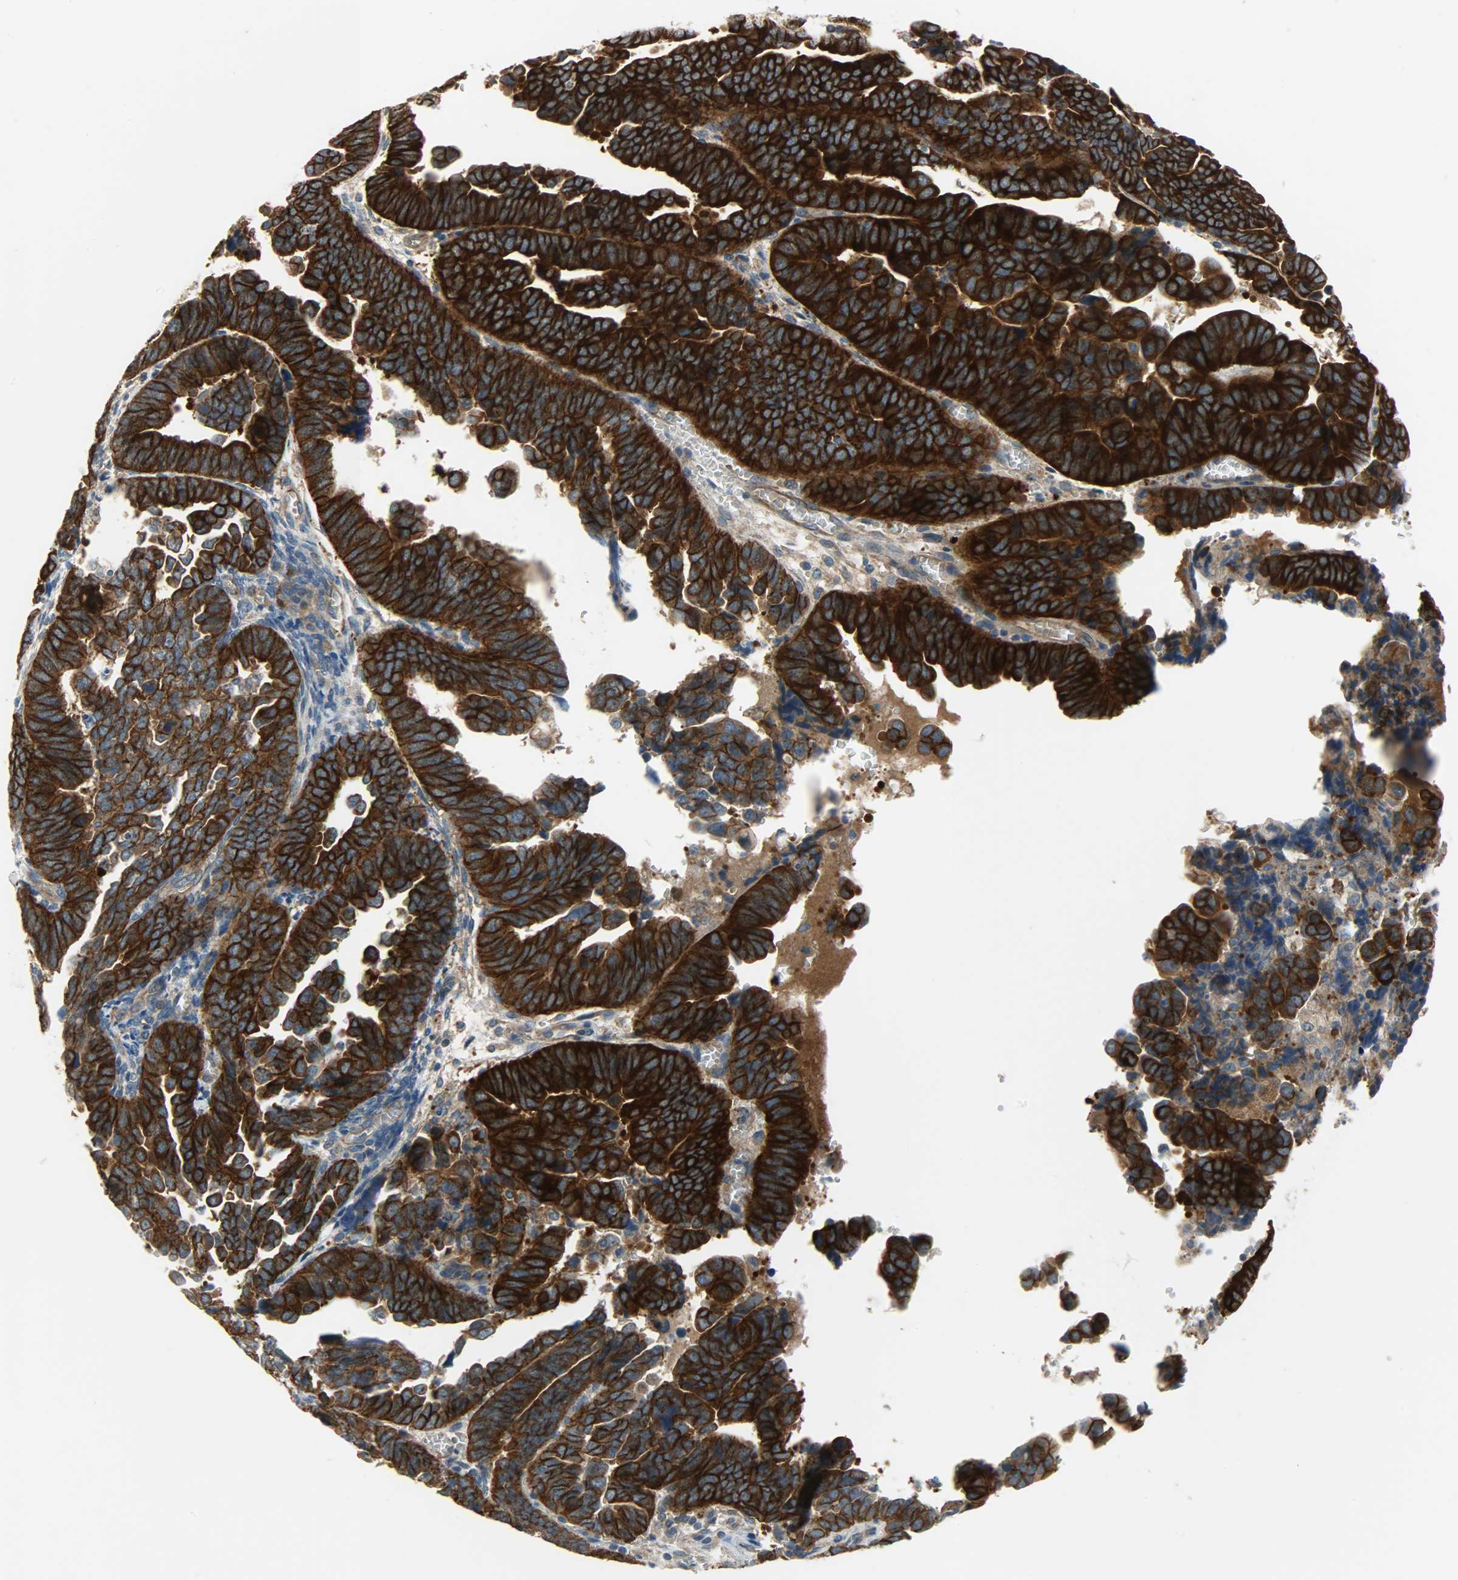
{"staining": {"intensity": "strong", "quantity": ">75%", "location": "cytoplasmic/membranous"}, "tissue": "endometrial cancer", "cell_type": "Tumor cells", "image_type": "cancer", "snomed": [{"axis": "morphology", "description": "Adenocarcinoma, NOS"}, {"axis": "topography", "description": "Endometrium"}], "caption": "Protein staining by IHC exhibits strong cytoplasmic/membranous expression in approximately >75% of tumor cells in adenocarcinoma (endometrial).", "gene": "KIAA1217", "patient": {"sex": "female", "age": 75}}